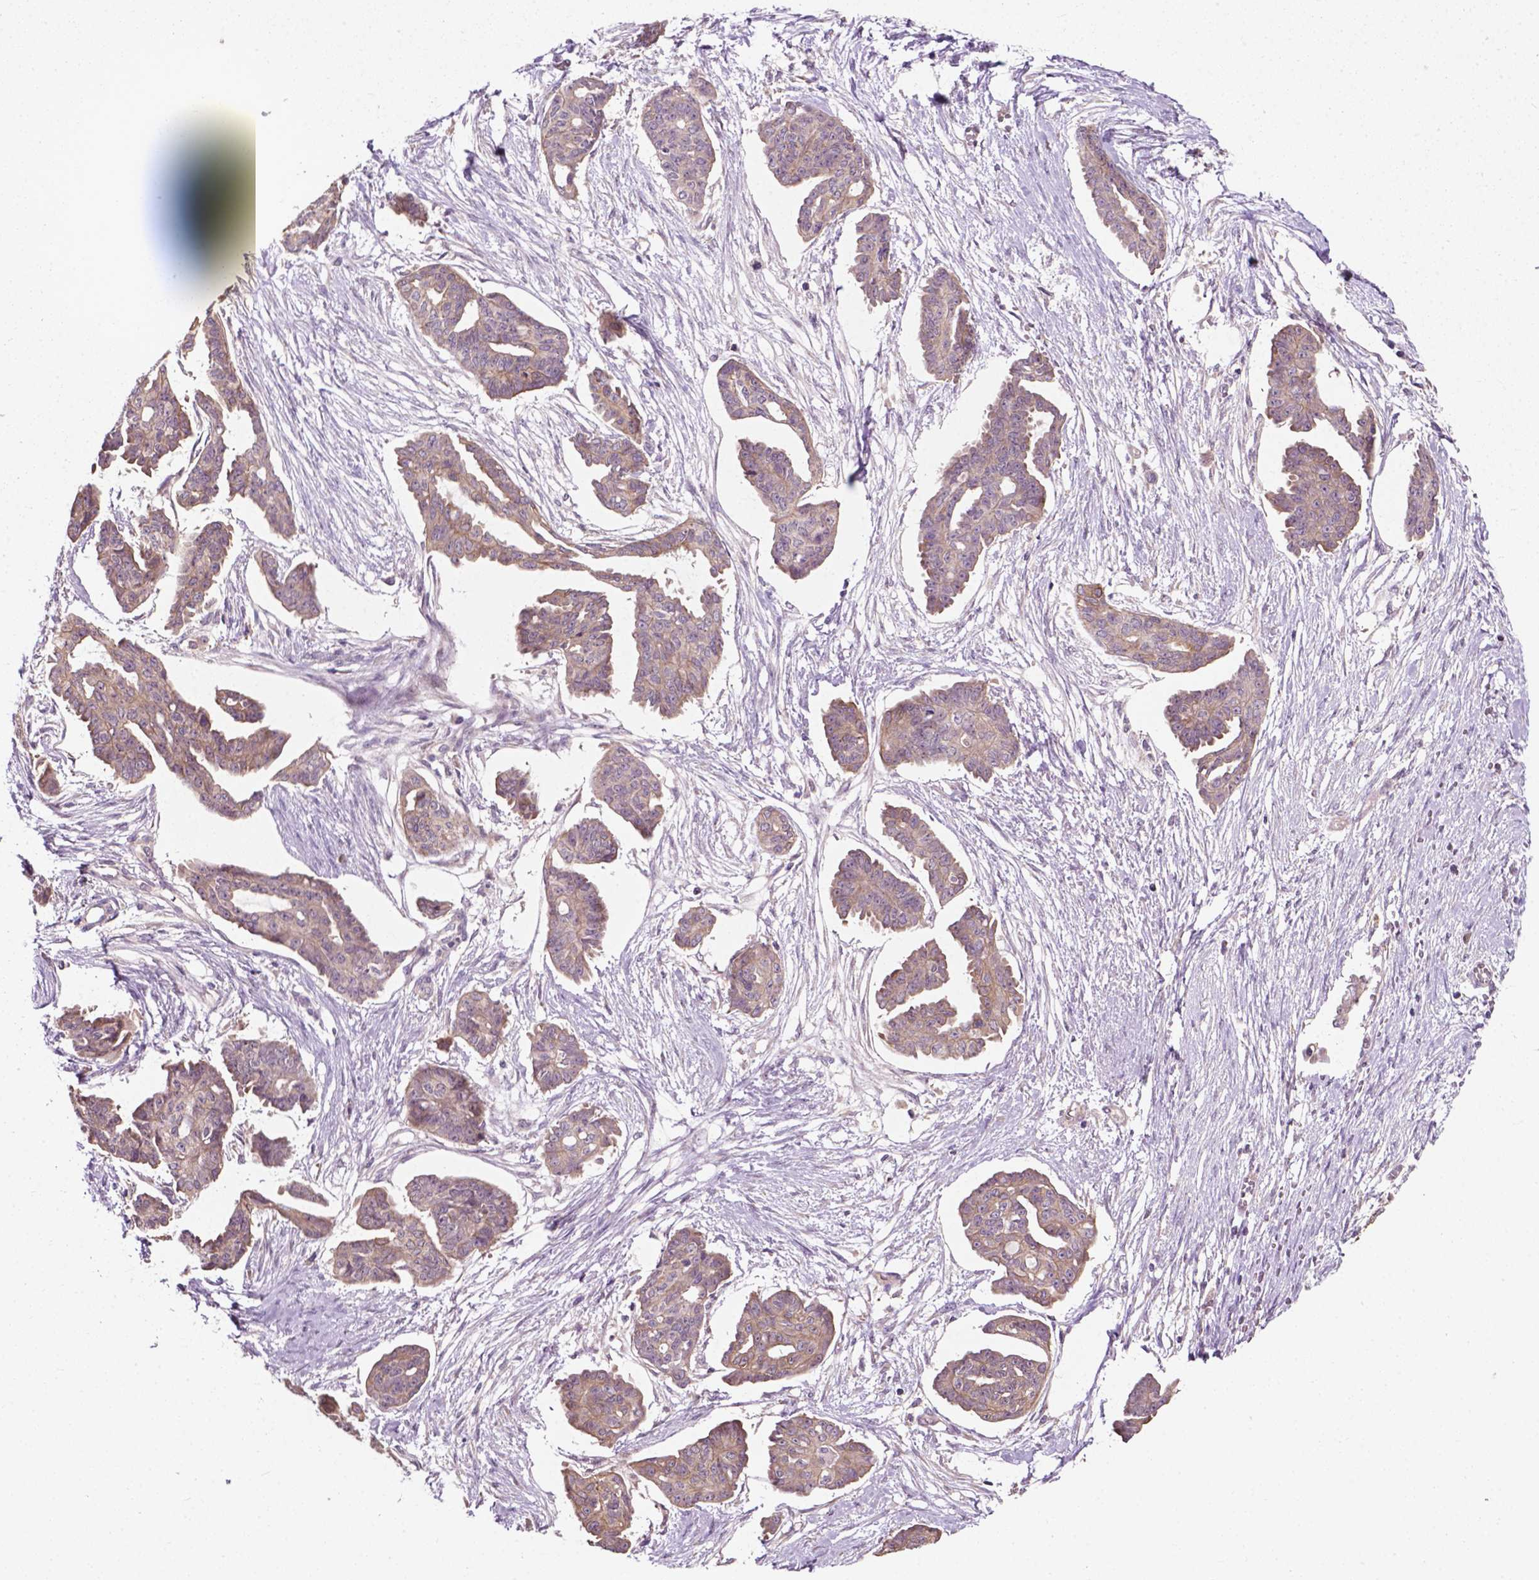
{"staining": {"intensity": "weak", "quantity": "25%-75%", "location": "cytoplasmic/membranous"}, "tissue": "ovarian cancer", "cell_type": "Tumor cells", "image_type": "cancer", "snomed": [{"axis": "morphology", "description": "Cystadenocarcinoma, serous, NOS"}, {"axis": "topography", "description": "Ovary"}], "caption": "Human ovarian cancer (serous cystadenocarcinoma) stained with a protein marker exhibits weak staining in tumor cells.", "gene": "MZT1", "patient": {"sex": "female", "age": 71}}